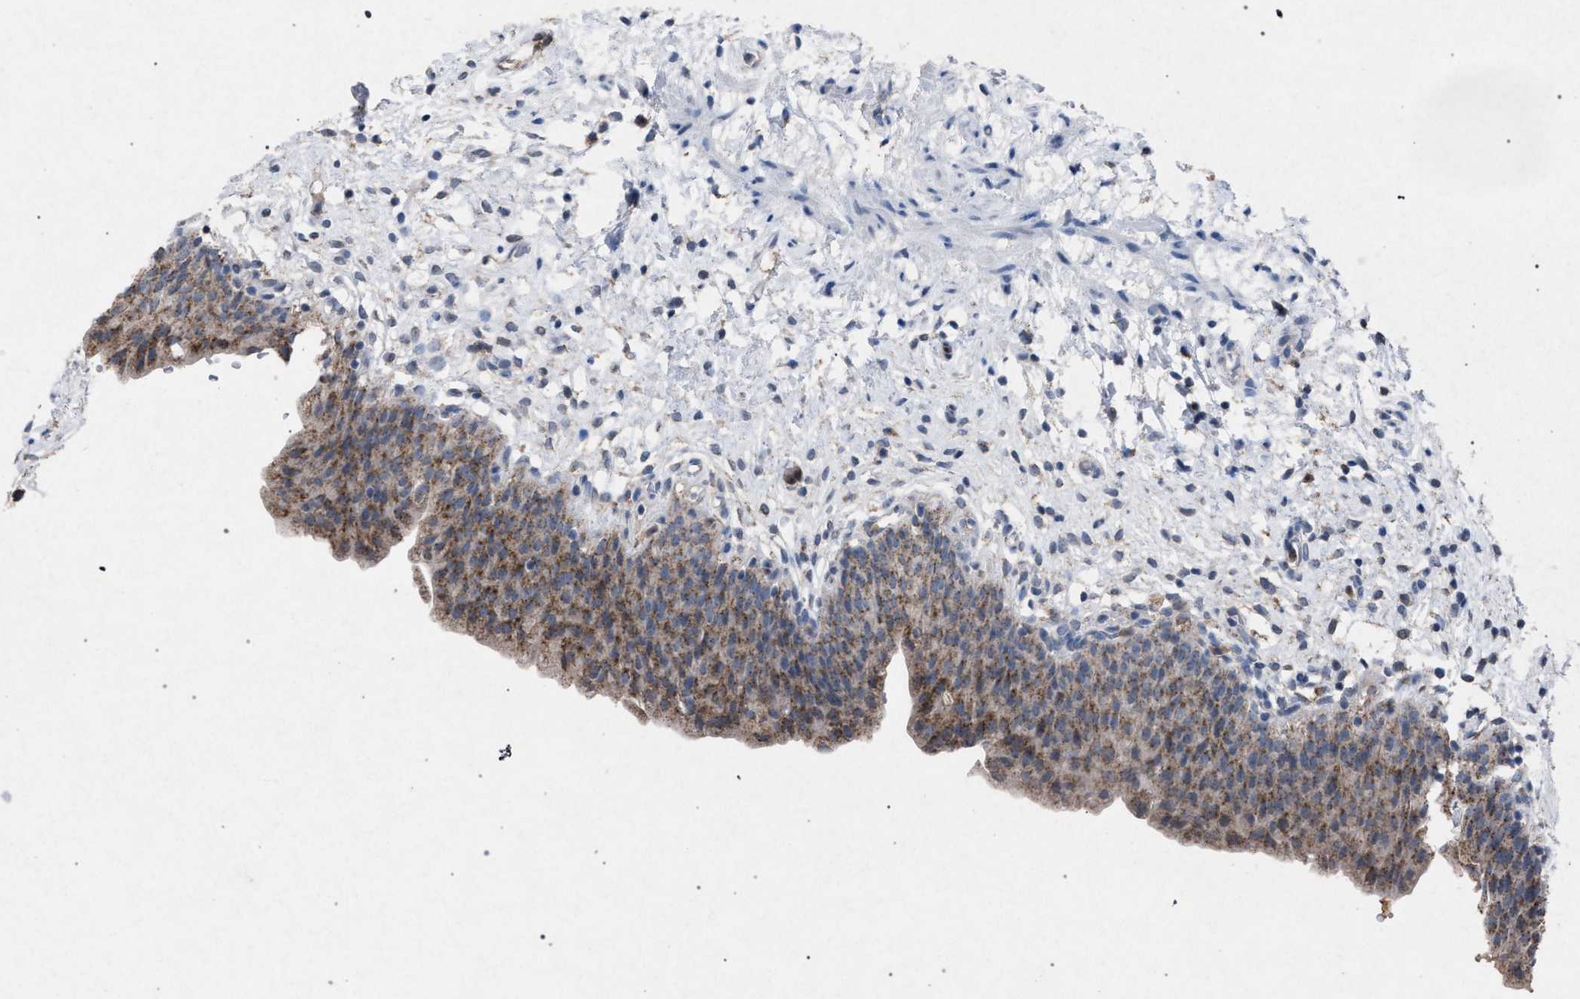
{"staining": {"intensity": "moderate", "quantity": ">75%", "location": "cytoplasmic/membranous"}, "tissue": "urinary bladder", "cell_type": "Urothelial cells", "image_type": "normal", "snomed": [{"axis": "morphology", "description": "Normal tissue, NOS"}, {"axis": "topography", "description": "Urinary bladder"}], "caption": "A histopathology image showing moderate cytoplasmic/membranous positivity in about >75% of urothelial cells in normal urinary bladder, as visualized by brown immunohistochemical staining.", "gene": "HSD17B4", "patient": {"sex": "male", "age": 37}}